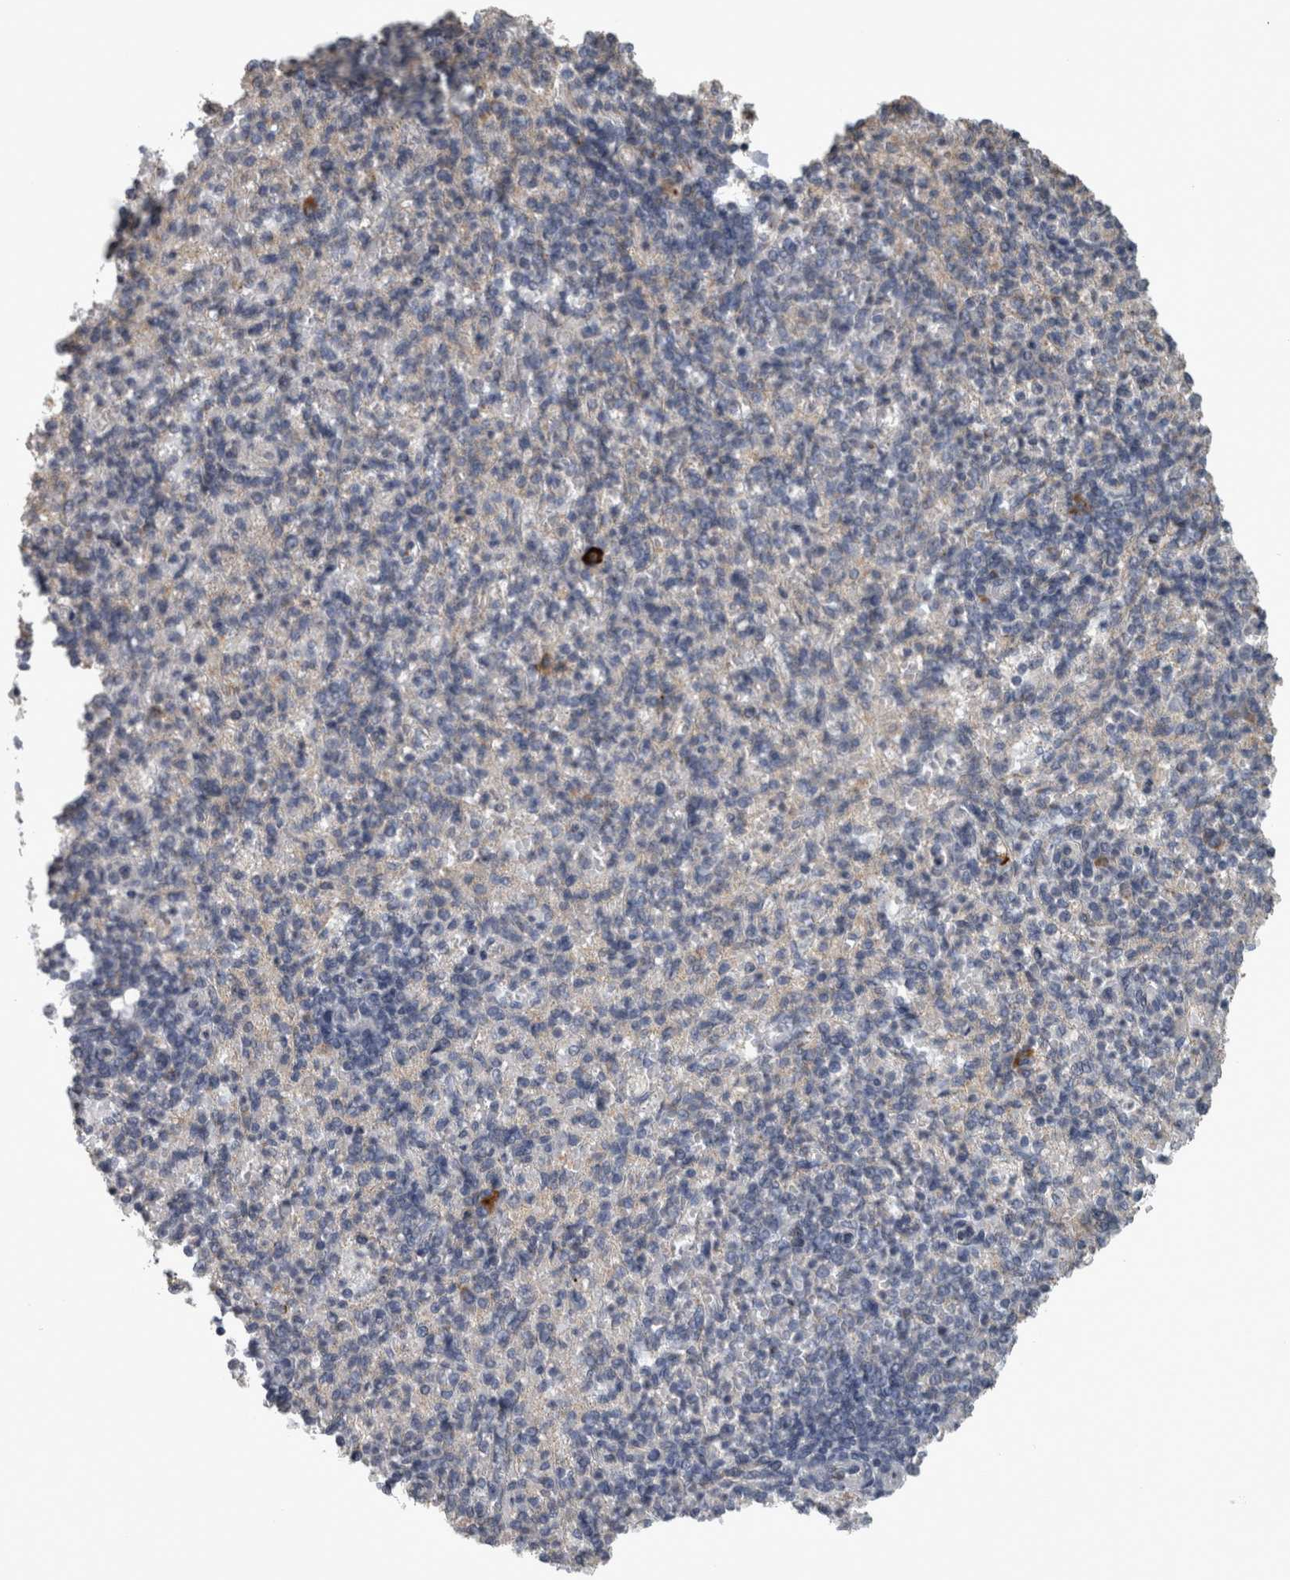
{"staining": {"intensity": "negative", "quantity": "none", "location": "none"}, "tissue": "spleen", "cell_type": "Cells in red pulp", "image_type": "normal", "snomed": [{"axis": "morphology", "description": "Normal tissue, NOS"}, {"axis": "topography", "description": "Spleen"}], "caption": "High magnification brightfield microscopy of benign spleen stained with DAB (brown) and counterstained with hematoxylin (blue): cells in red pulp show no significant positivity.", "gene": "DBT", "patient": {"sex": "female", "age": 74}}